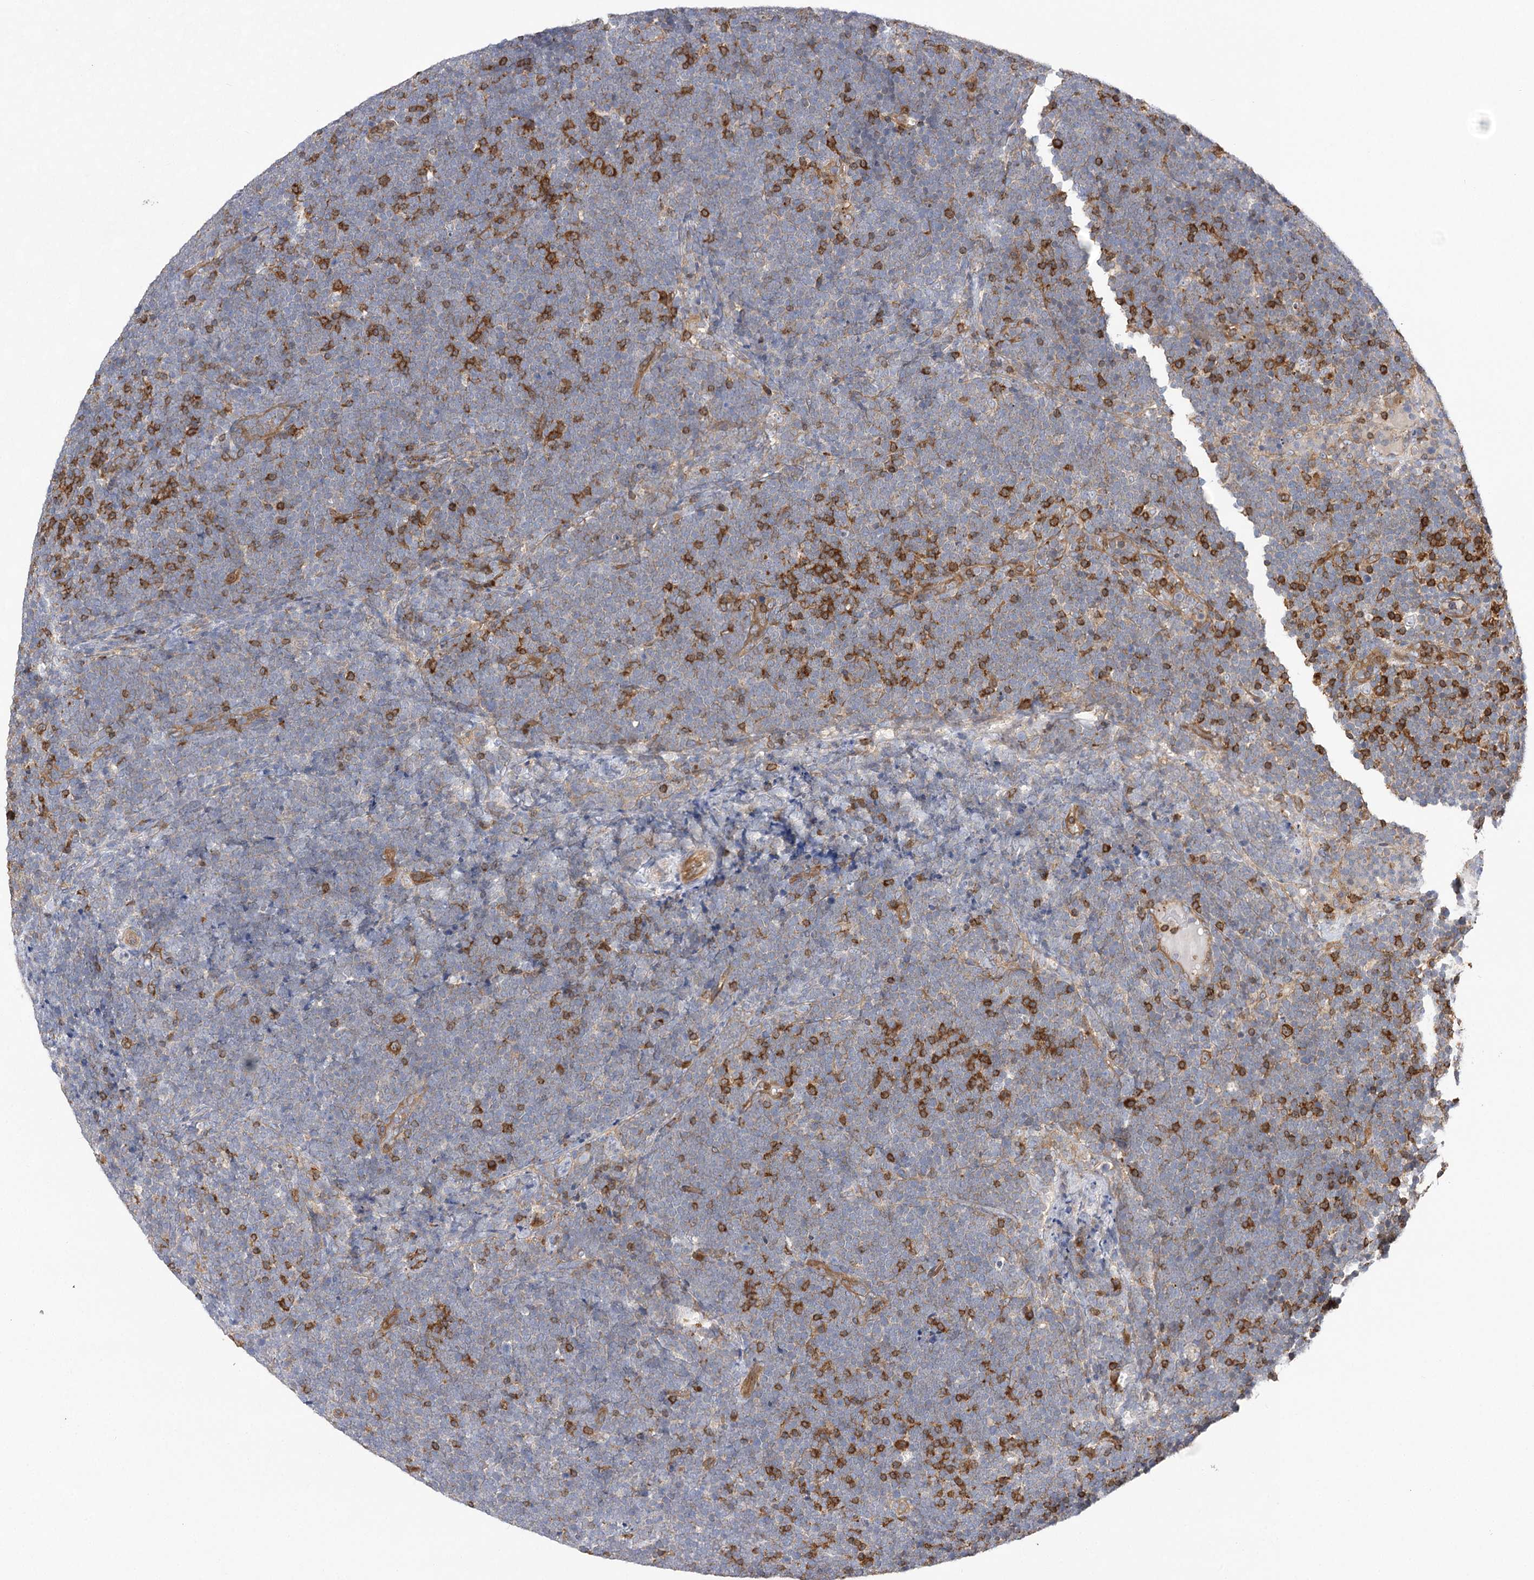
{"staining": {"intensity": "strong", "quantity": "<25%", "location": "cytoplasmic/membranous"}, "tissue": "lymphoma", "cell_type": "Tumor cells", "image_type": "cancer", "snomed": [{"axis": "morphology", "description": "Malignant lymphoma, non-Hodgkin's type, High grade"}, {"axis": "topography", "description": "Lymph node"}], "caption": "Lymphoma tissue demonstrates strong cytoplasmic/membranous staining in approximately <25% of tumor cells, visualized by immunohistochemistry. (brown staining indicates protein expression, while blue staining denotes nuclei).", "gene": "VPS37B", "patient": {"sex": "male", "age": 13}}